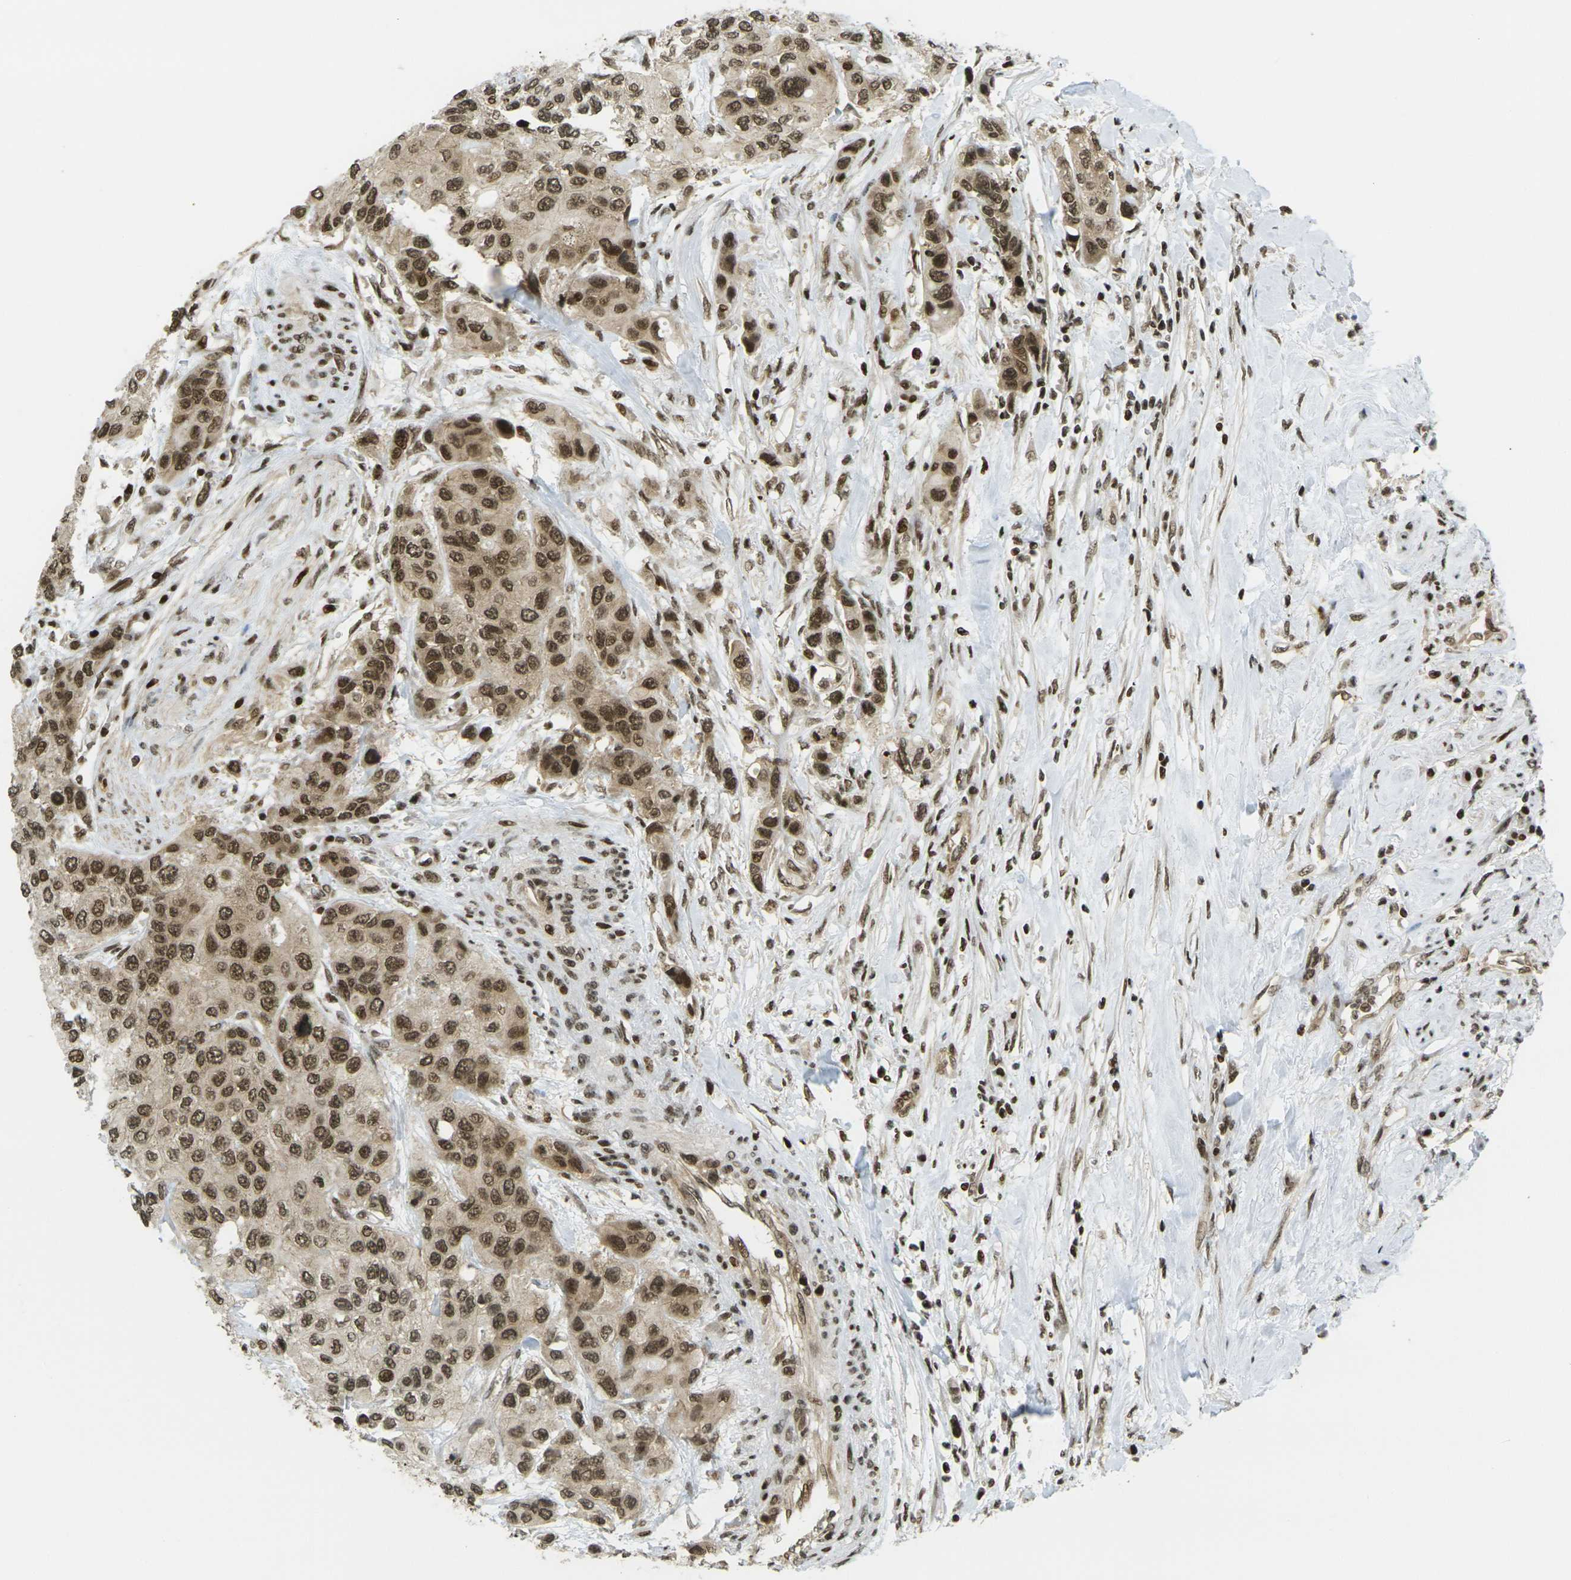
{"staining": {"intensity": "moderate", "quantity": ">75%", "location": "cytoplasmic/membranous,nuclear"}, "tissue": "urothelial cancer", "cell_type": "Tumor cells", "image_type": "cancer", "snomed": [{"axis": "morphology", "description": "Urothelial carcinoma, High grade"}, {"axis": "topography", "description": "Urinary bladder"}], "caption": "This photomicrograph exhibits IHC staining of human high-grade urothelial carcinoma, with medium moderate cytoplasmic/membranous and nuclear expression in approximately >75% of tumor cells.", "gene": "RUVBL2", "patient": {"sex": "female", "age": 56}}